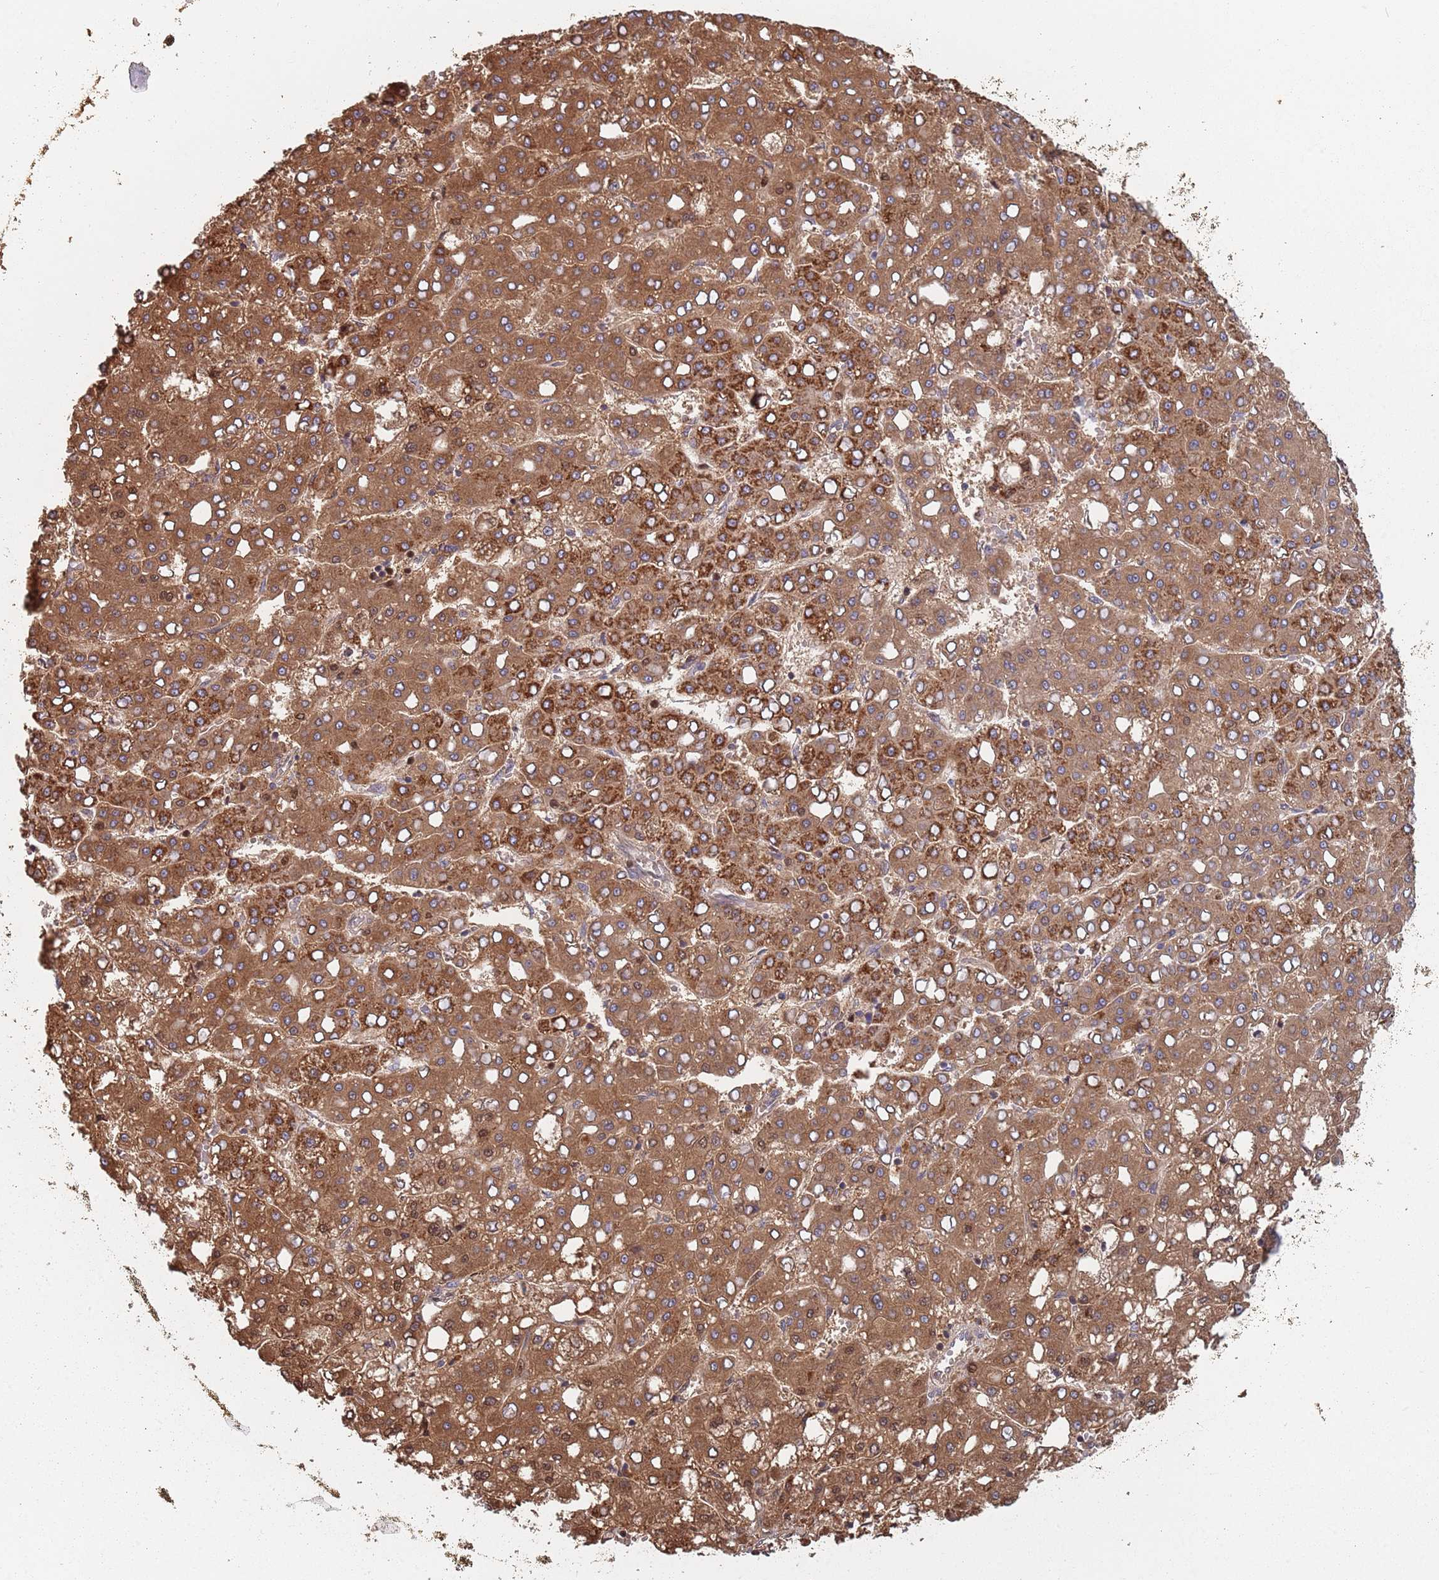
{"staining": {"intensity": "strong", "quantity": ">75%", "location": "cytoplasmic/membranous"}, "tissue": "liver cancer", "cell_type": "Tumor cells", "image_type": "cancer", "snomed": [{"axis": "morphology", "description": "Carcinoma, Hepatocellular, NOS"}, {"axis": "topography", "description": "Liver"}], "caption": "Strong cytoplasmic/membranous staining is seen in approximately >75% of tumor cells in hepatocellular carcinoma (liver).", "gene": "GDI2", "patient": {"sex": "male", "age": 65}}